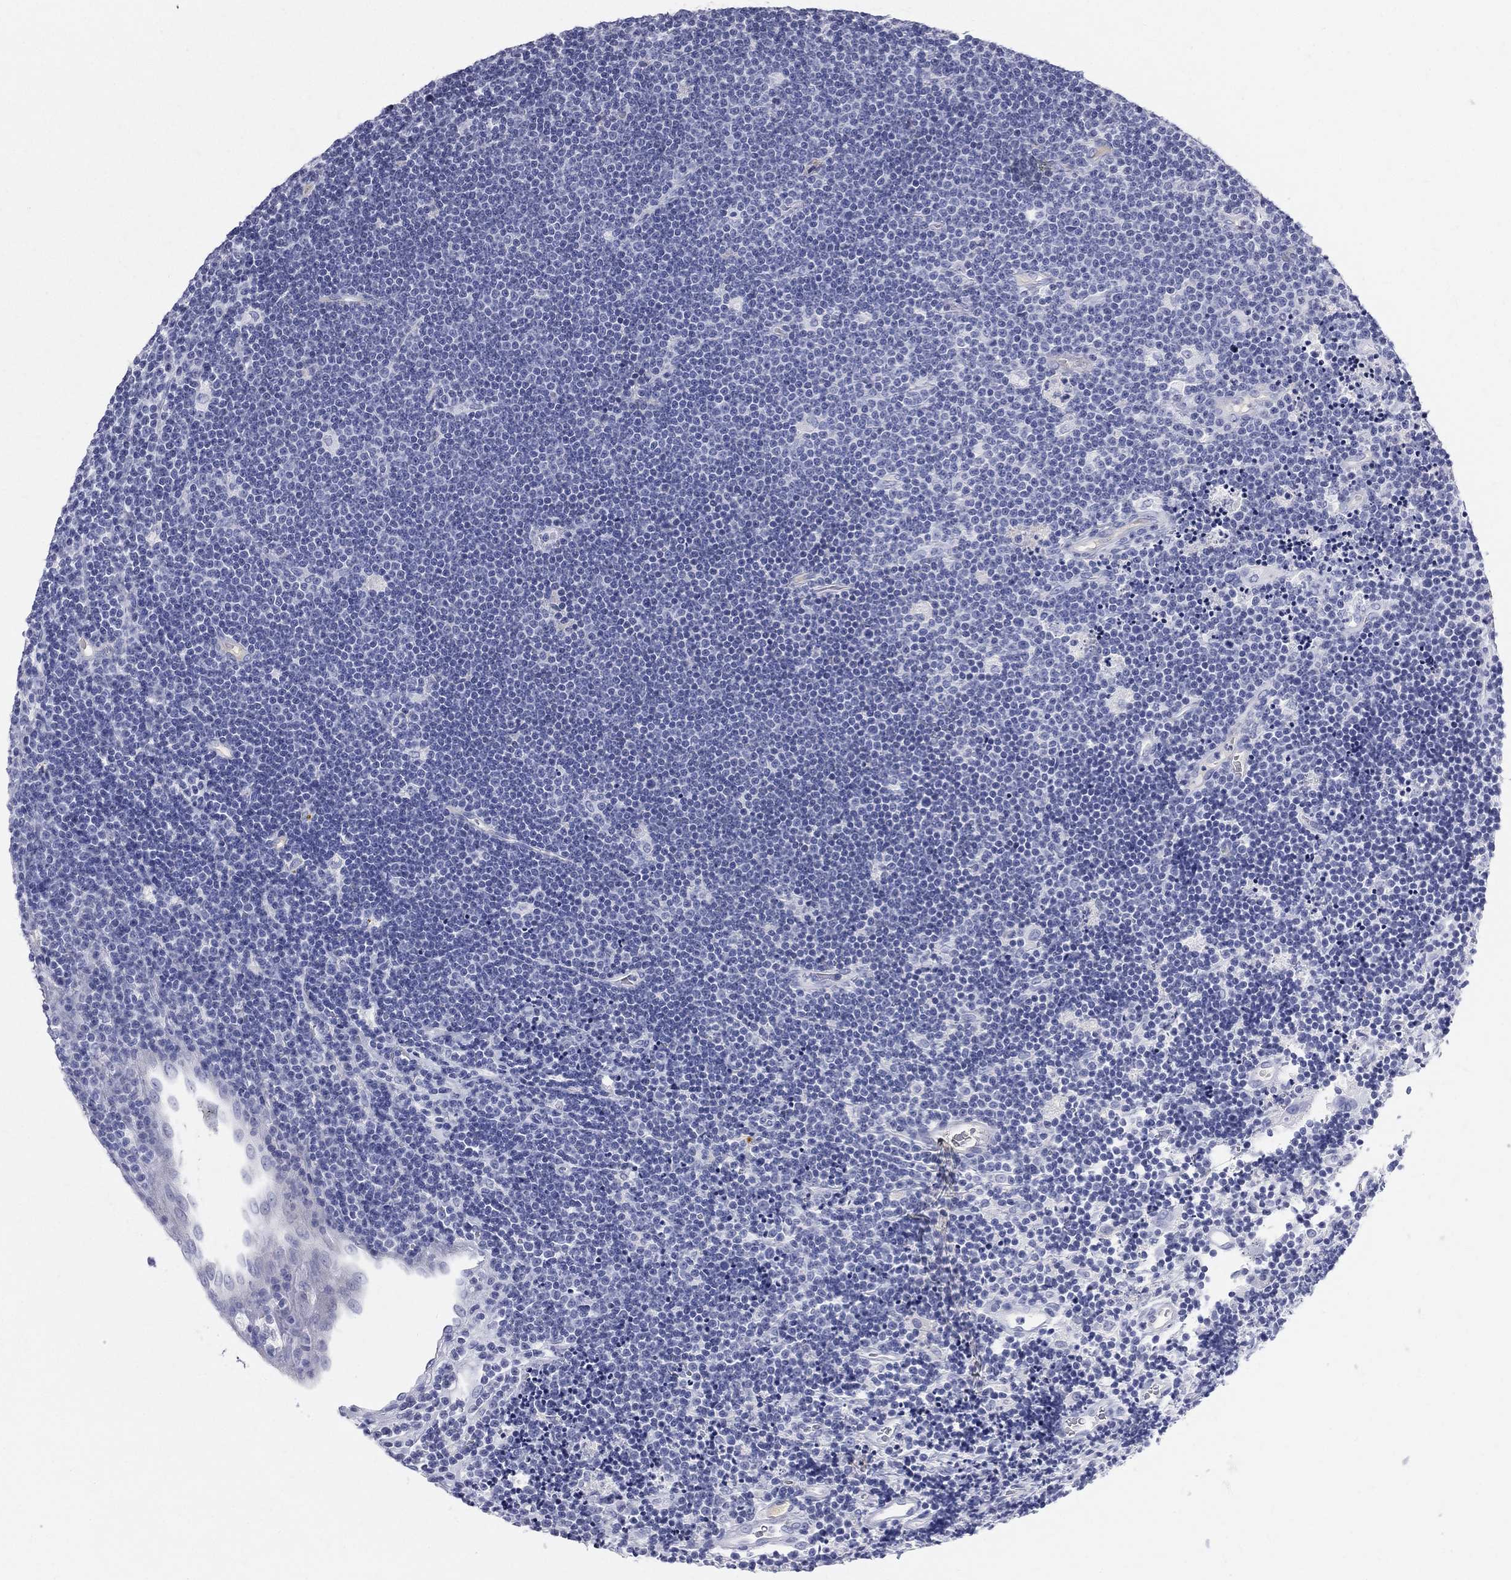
{"staining": {"intensity": "negative", "quantity": "none", "location": "none"}, "tissue": "lymphoma", "cell_type": "Tumor cells", "image_type": "cancer", "snomed": [{"axis": "morphology", "description": "Malignant lymphoma, non-Hodgkin's type, Low grade"}, {"axis": "topography", "description": "Brain"}], "caption": "Histopathology image shows no protein positivity in tumor cells of lymphoma tissue.", "gene": "HP", "patient": {"sex": "female", "age": 66}}